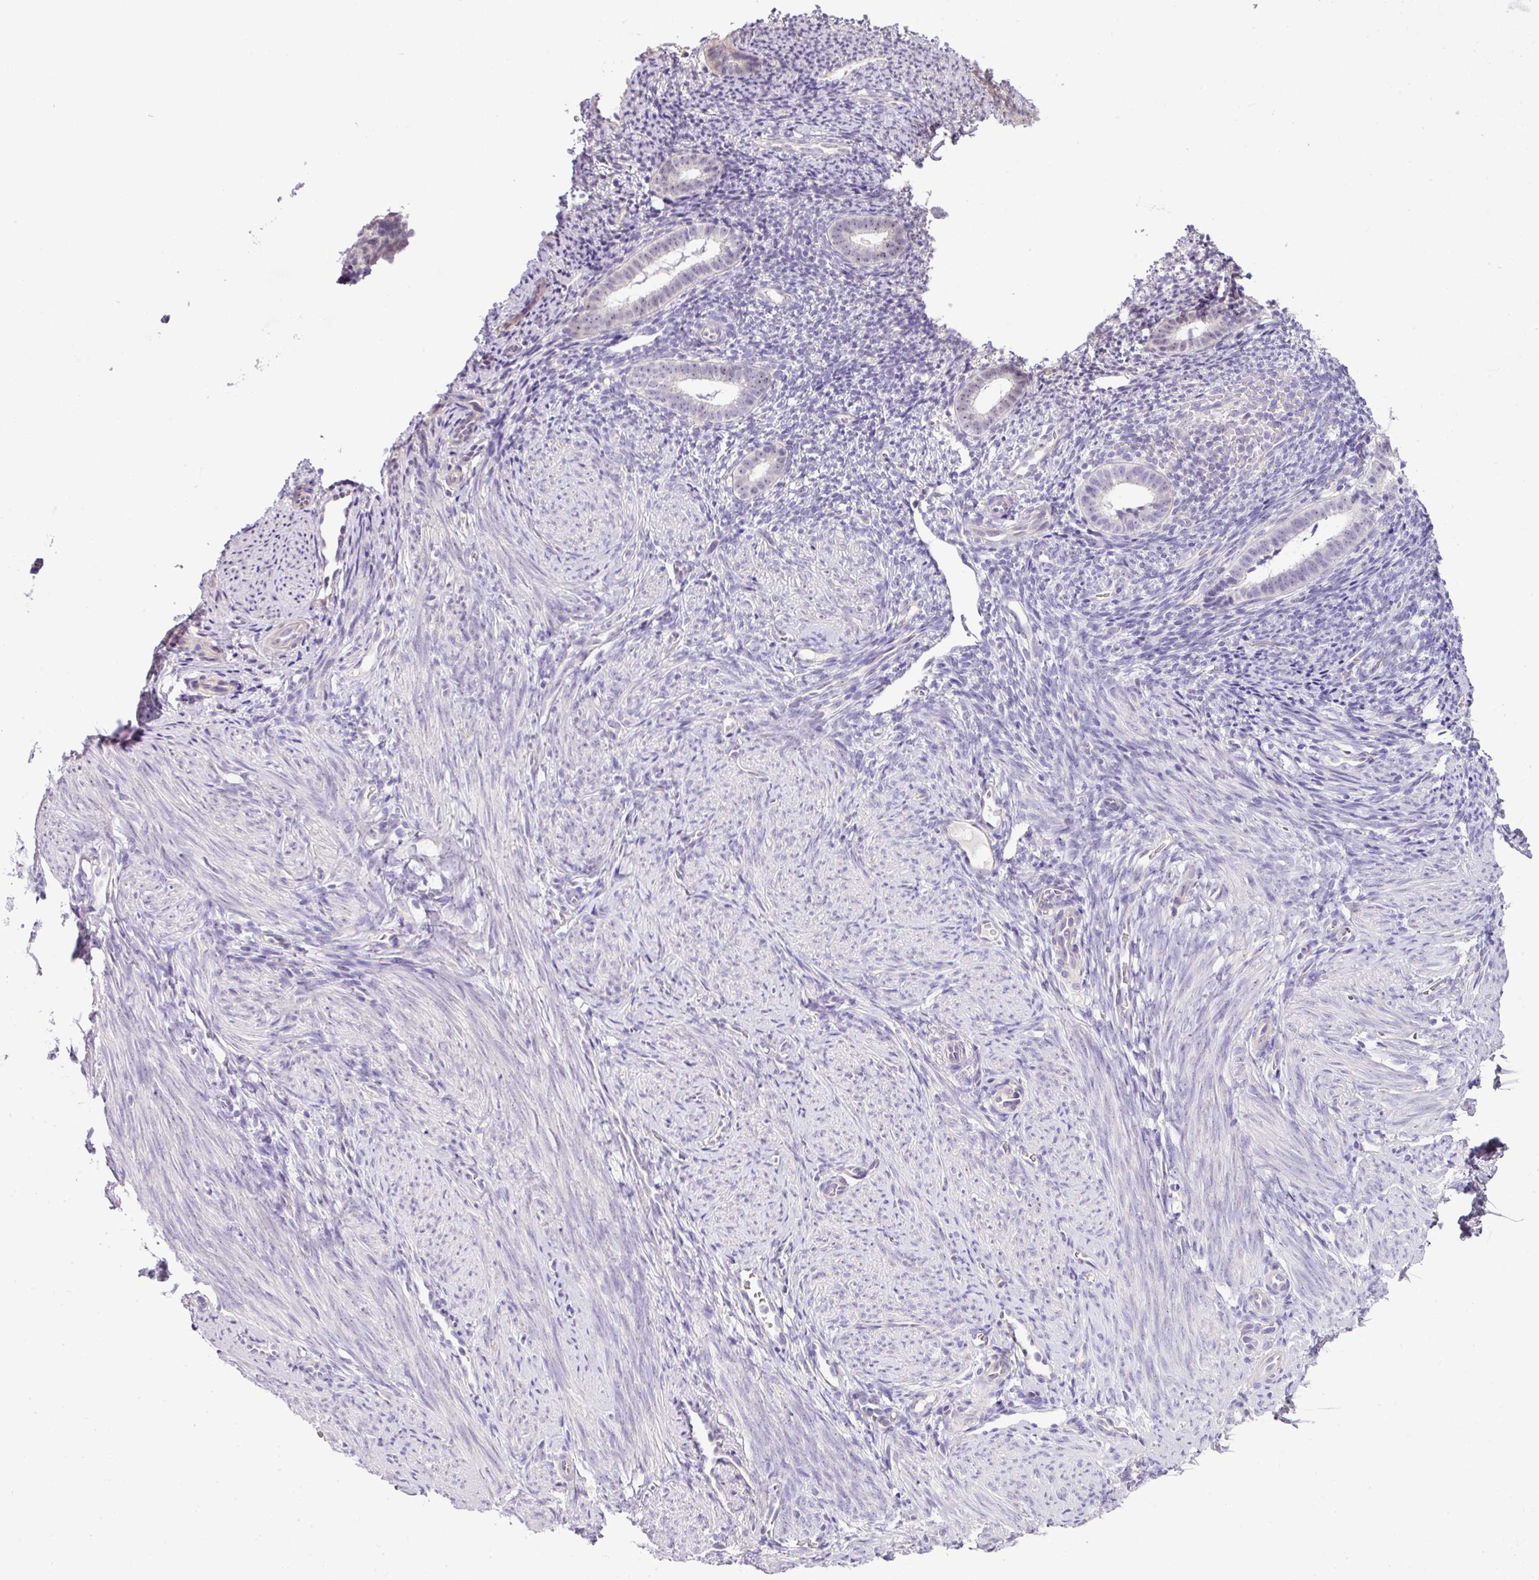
{"staining": {"intensity": "negative", "quantity": "none", "location": "none"}, "tissue": "endometrium", "cell_type": "Cells in endometrial stroma", "image_type": "normal", "snomed": [{"axis": "morphology", "description": "Normal tissue, NOS"}, {"axis": "topography", "description": "Endometrium"}], "caption": "This is an IHC image of unremarkable endometrium. There is no positivity in cells in endometrial stroma.", "gene": "GCG", "patient": {"sex": "female", "age": 39}}